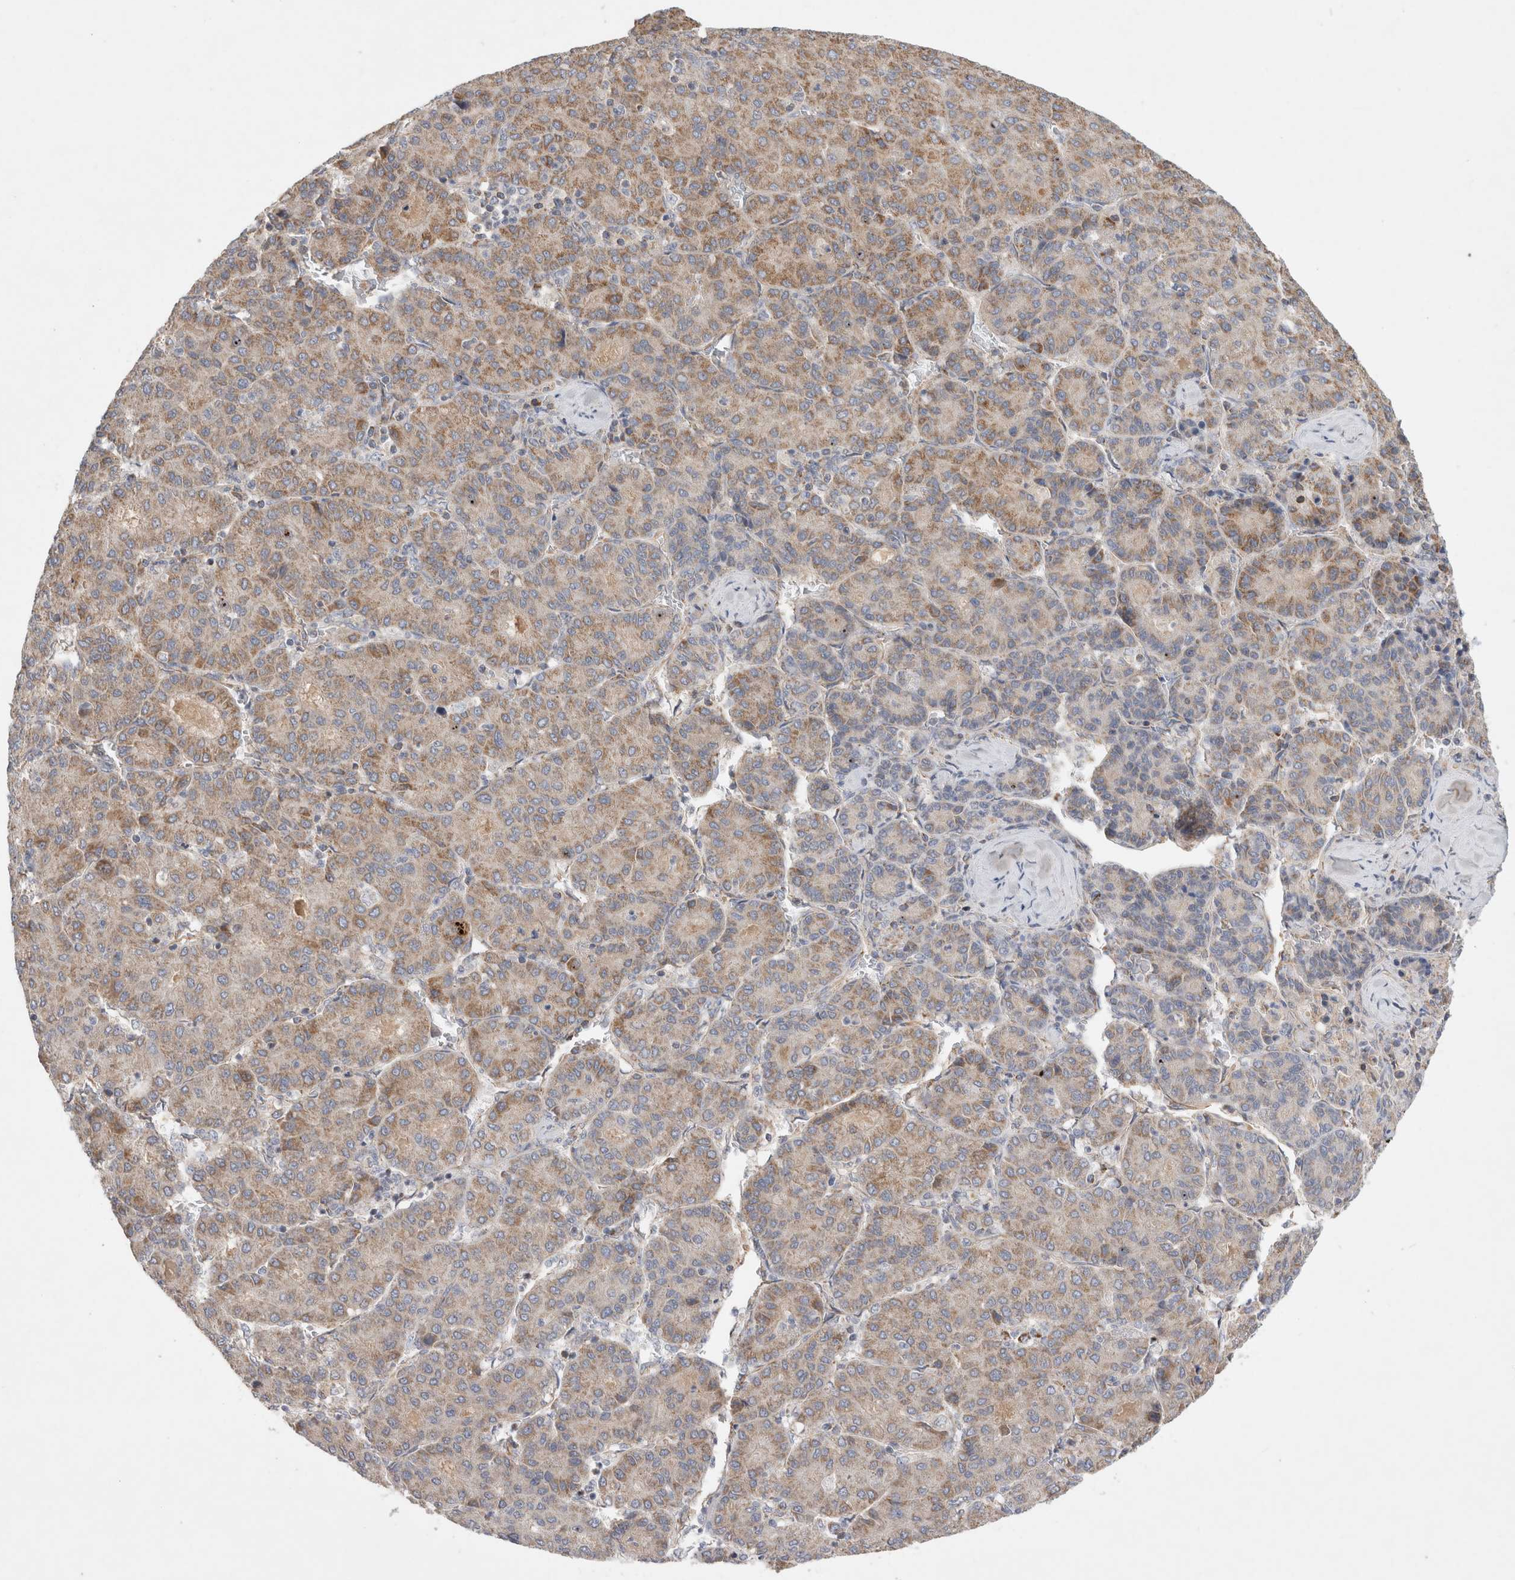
{"staining": {"intensity": "weak", "quantity": ">75%", "location": "cytoplasmic/membranous"}, "tissue": "liver cancer", "cell_type": "Tumor cells", "image_type": "cancer", "snomed": [{"axis": "morphology", "description": "Carcinoma, Hepatocellular, NOS"}, {"axis": "topography", "description": "Liver"}], "caption": "This is an image of IHC staining of liver hepatocellular carcinoma, which shows weak expression in the cytoplasmic/membranous of tumor cells.", "gene": "MRPS28", "patient": {"sex": "male", "age": 65}}